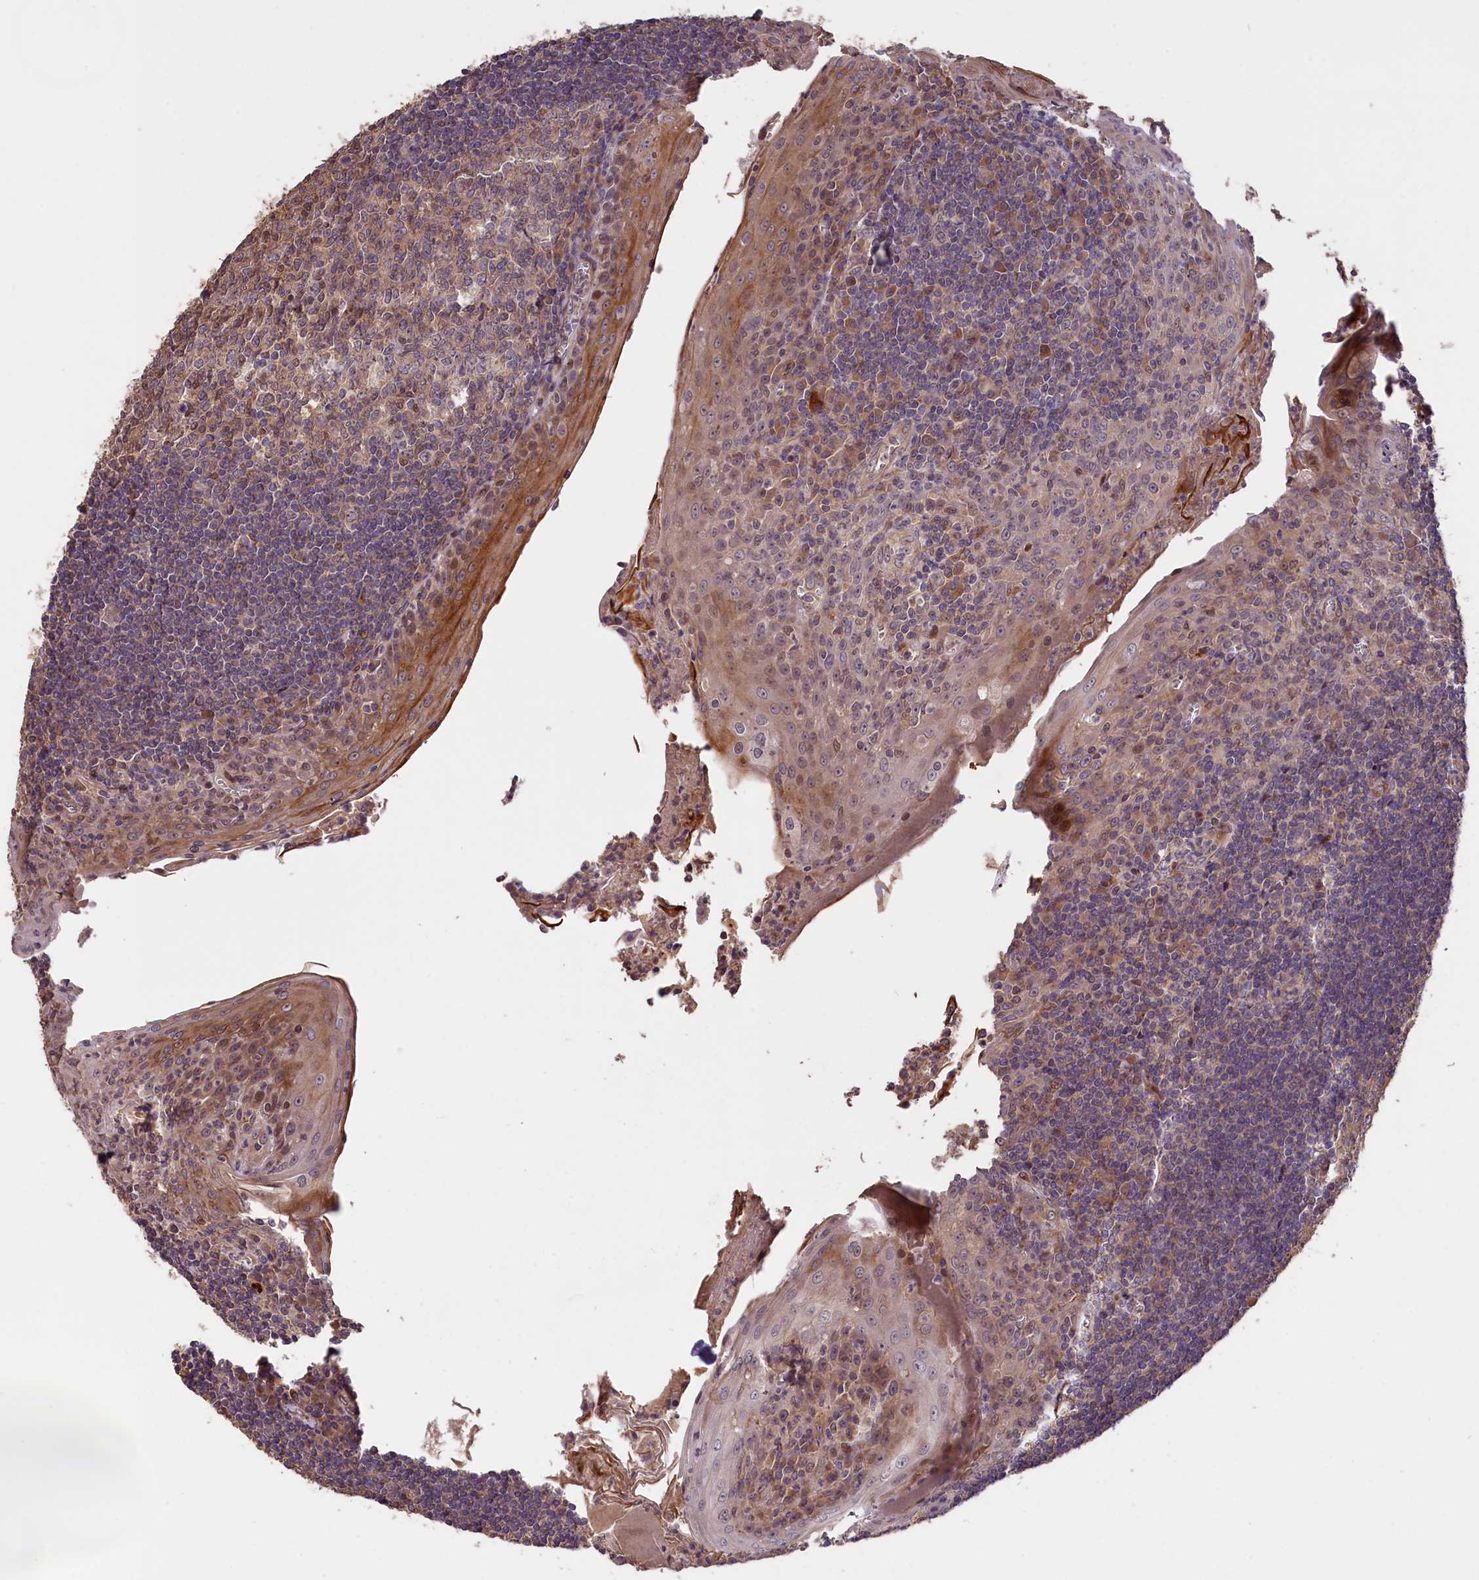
{"staining": {"intensity": "moderate", "quantity": "25%-75%", "location": "cytoplasmic/membranous,nuclear"}, "tissue": "tonsil", "cell_type": "Germinal center cells", "image_type": "normal", "snomed": [{"axis": "morphology", "description": "Normal tissue, NOS"}, {"axis": "topography", "description": "Tonsil"}], "caption": "Protein staining by immunohistochemistry shows moderate cytoplasmic/membranous,nuclear expression in approximately 25%-75% of germinal center cells in unremarkable tonsil.", "gene": "DNAJB9", "patient": {"sex": "male", "age": 27}}